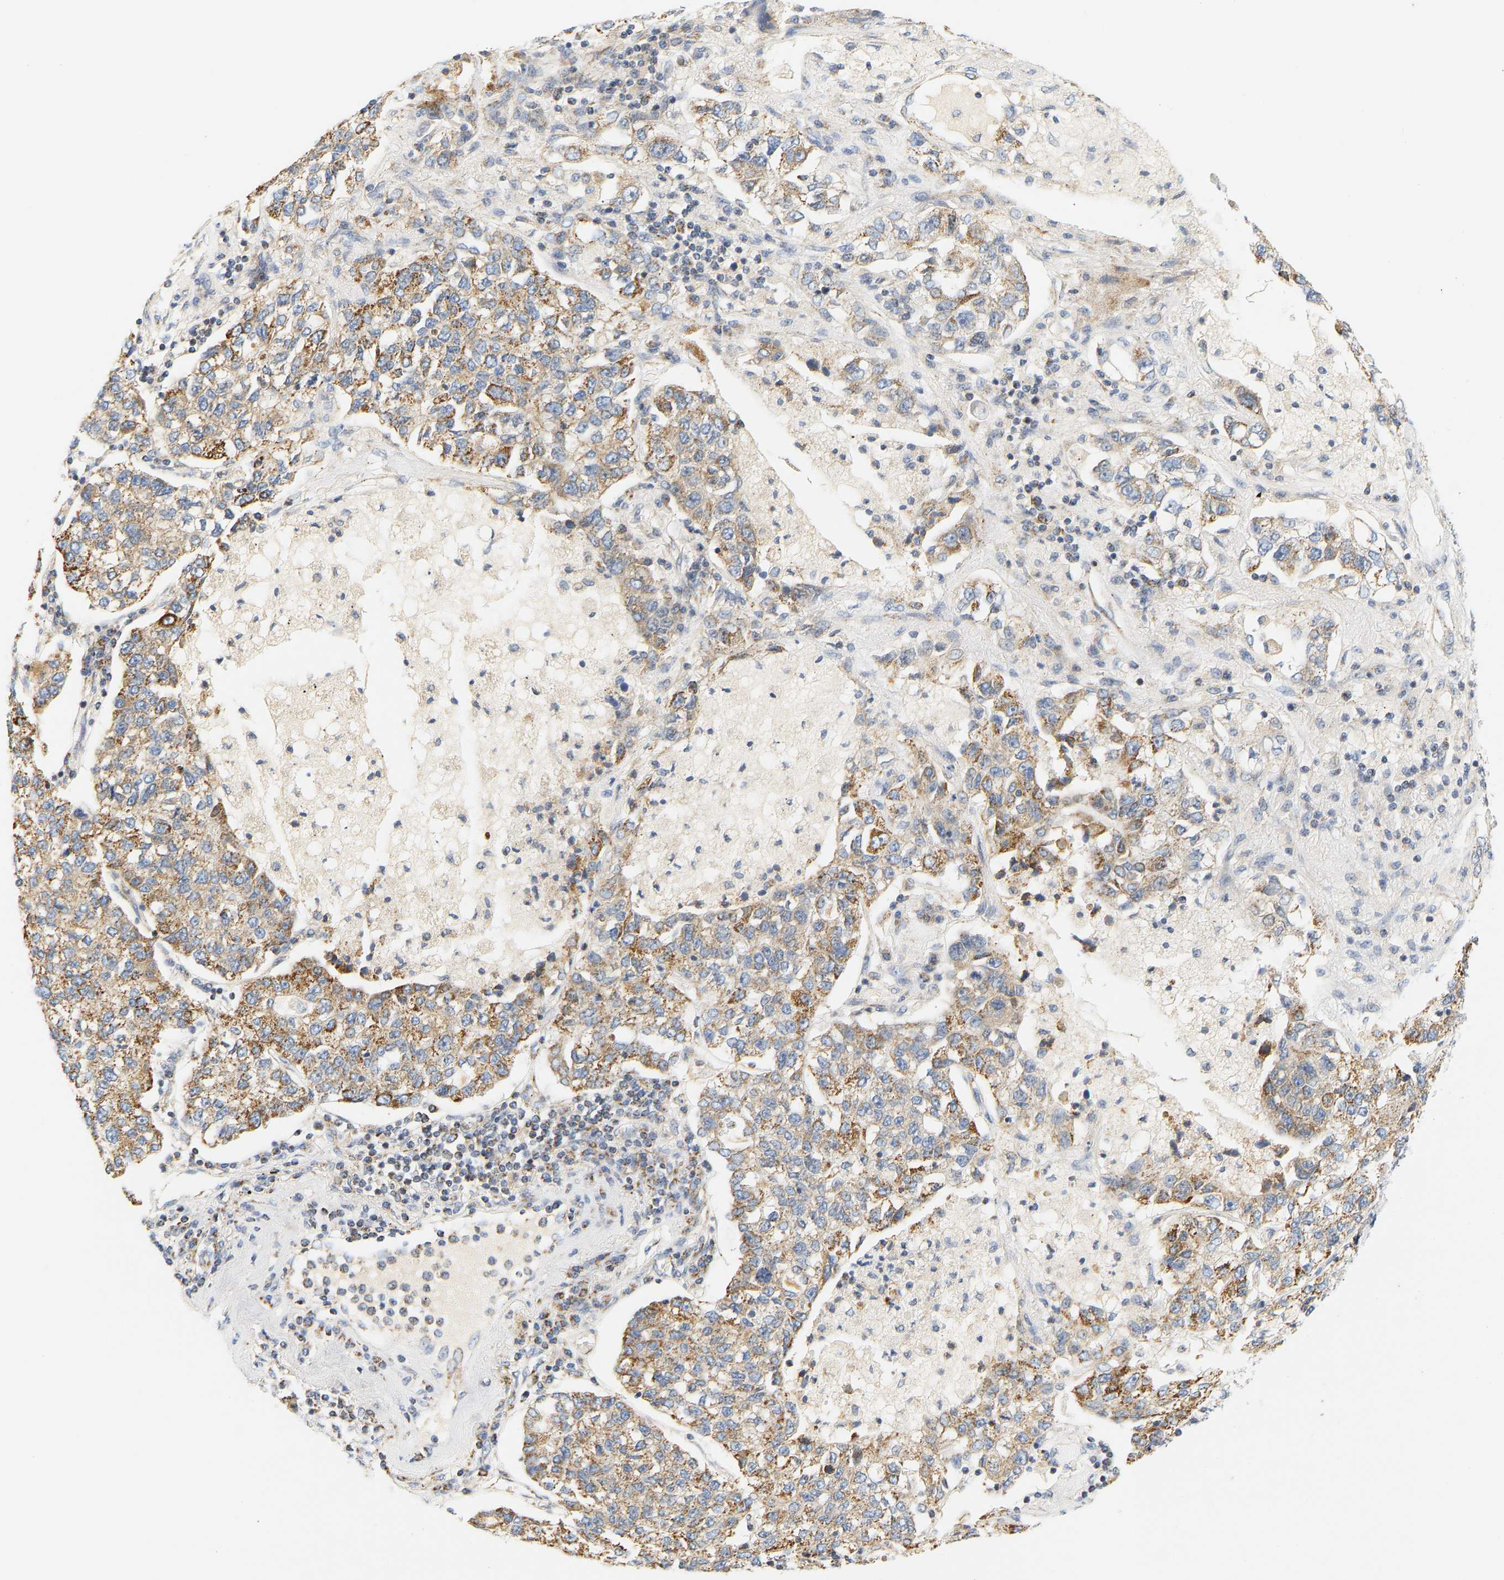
{"staining": {"intensity": "moderate", "quantity": ">75%", "location": "cytoplasmic/membranous"}, "tissue": "lung cancer", "cell_type": "Tumor cells", "image_type": "cancer", "snomed": [{"axis": "morphology", "description": "Adenocarcinoma, NOS"}, {"axis": "topography", "description": "Lung"}], "caption": "Immunohistochemistry (IHC) (DAB) staining of human lung cancer (adenocarcinoma) reveals moderate cytoplasmic/membranous protein positivity in approximately >75% of tumor cells.", "gene": "GRPEL2", "patient": {"sex": "male", "age": 49}}